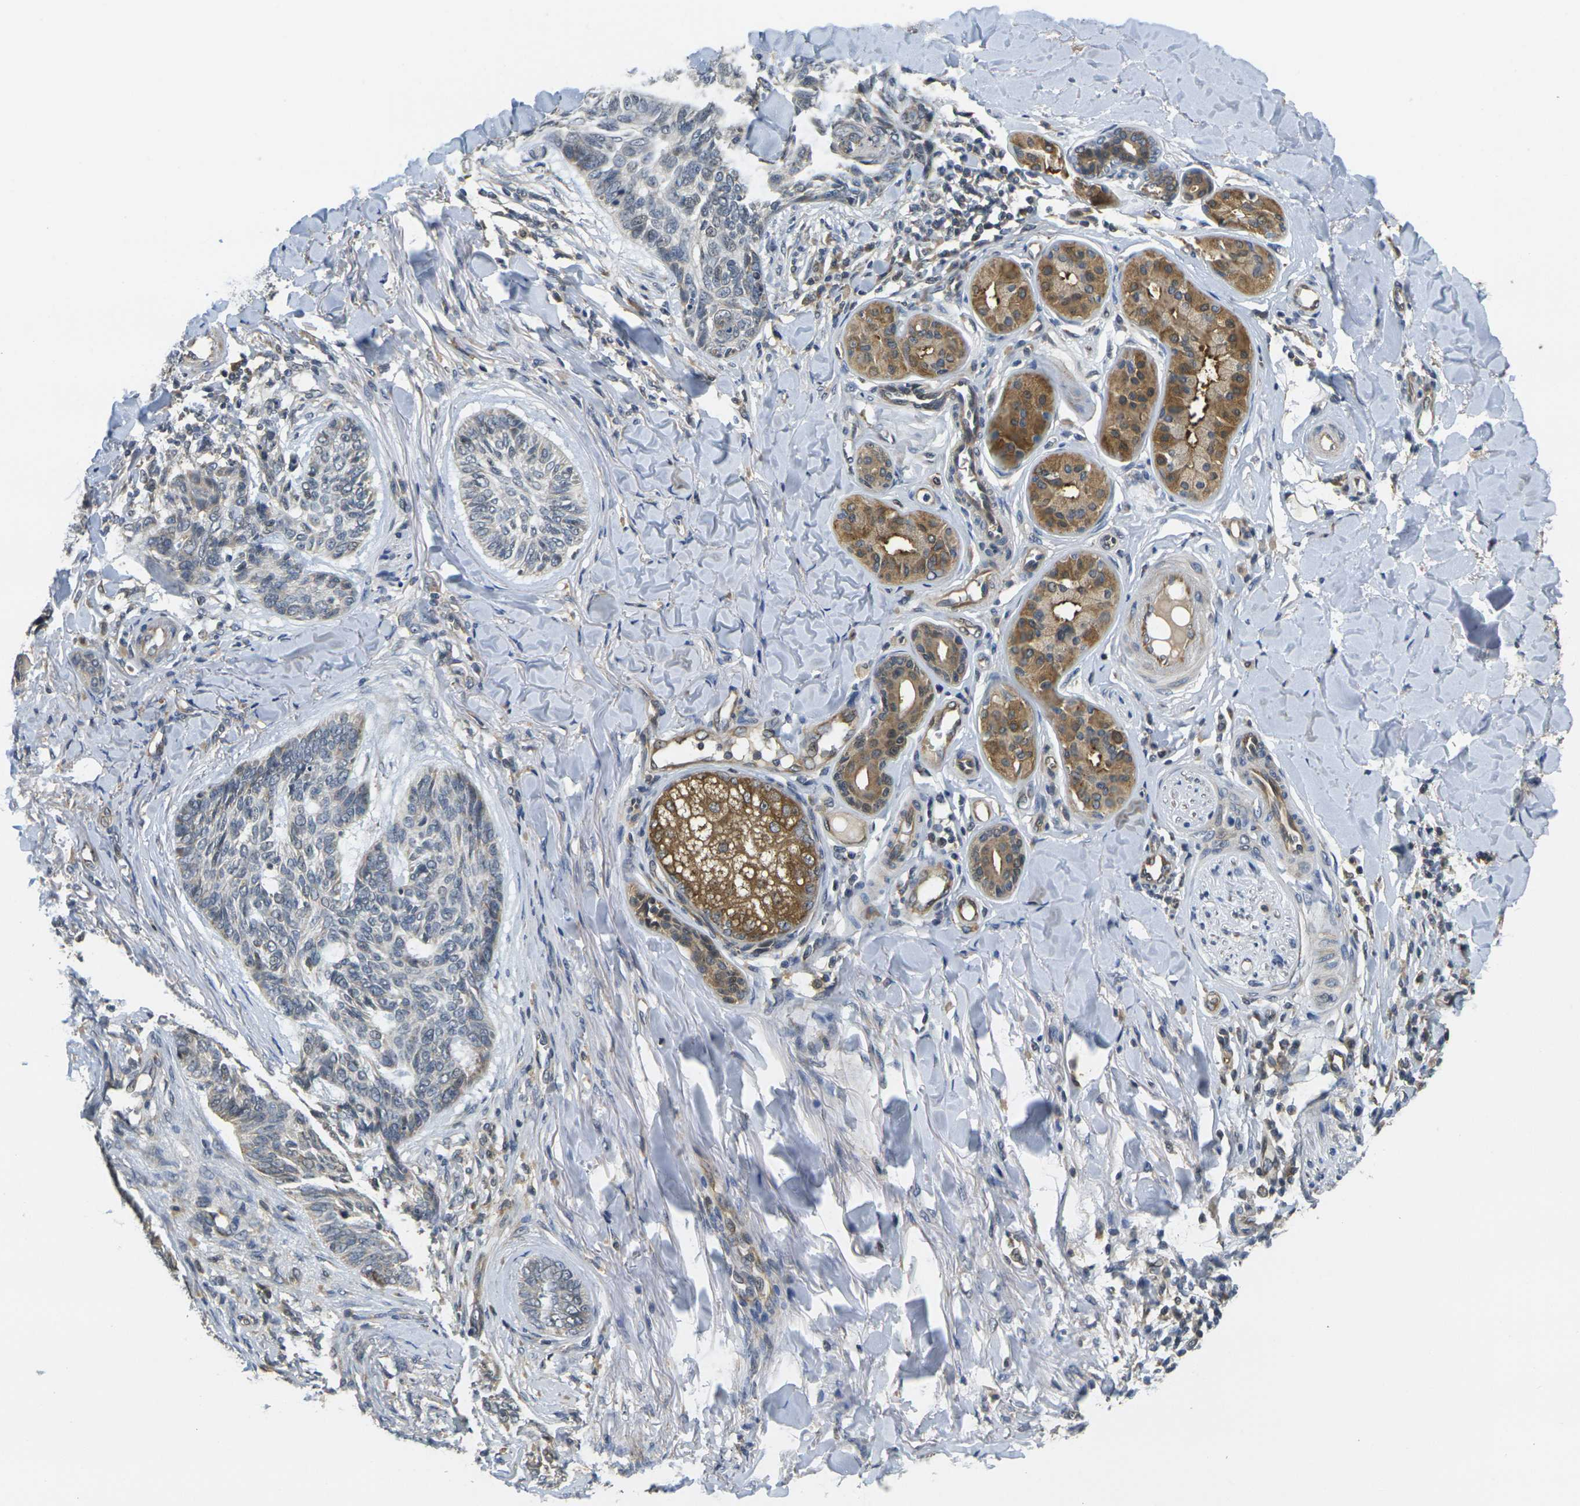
{"staining": {"intensity": "negative", "quantity": "none", "location": "none"}, "tissue": "skin cancer", "cell_type": "Tumor cells", "image_type": "cancer", "snomed": [{"axis": "morphology", "description": "Basal cell carcinoma"}, {"axis": "topography", "description": "Skin"}], "caption": "IHC image of basal cell carcinoma (skin) stained for a protein (brown), which displays no positivity in tumor cells. (Brightfield microscopy of DAB IHC at high magnification).", "gene": "MINAR2", "patient": {"sex": "male", "age": 43}}